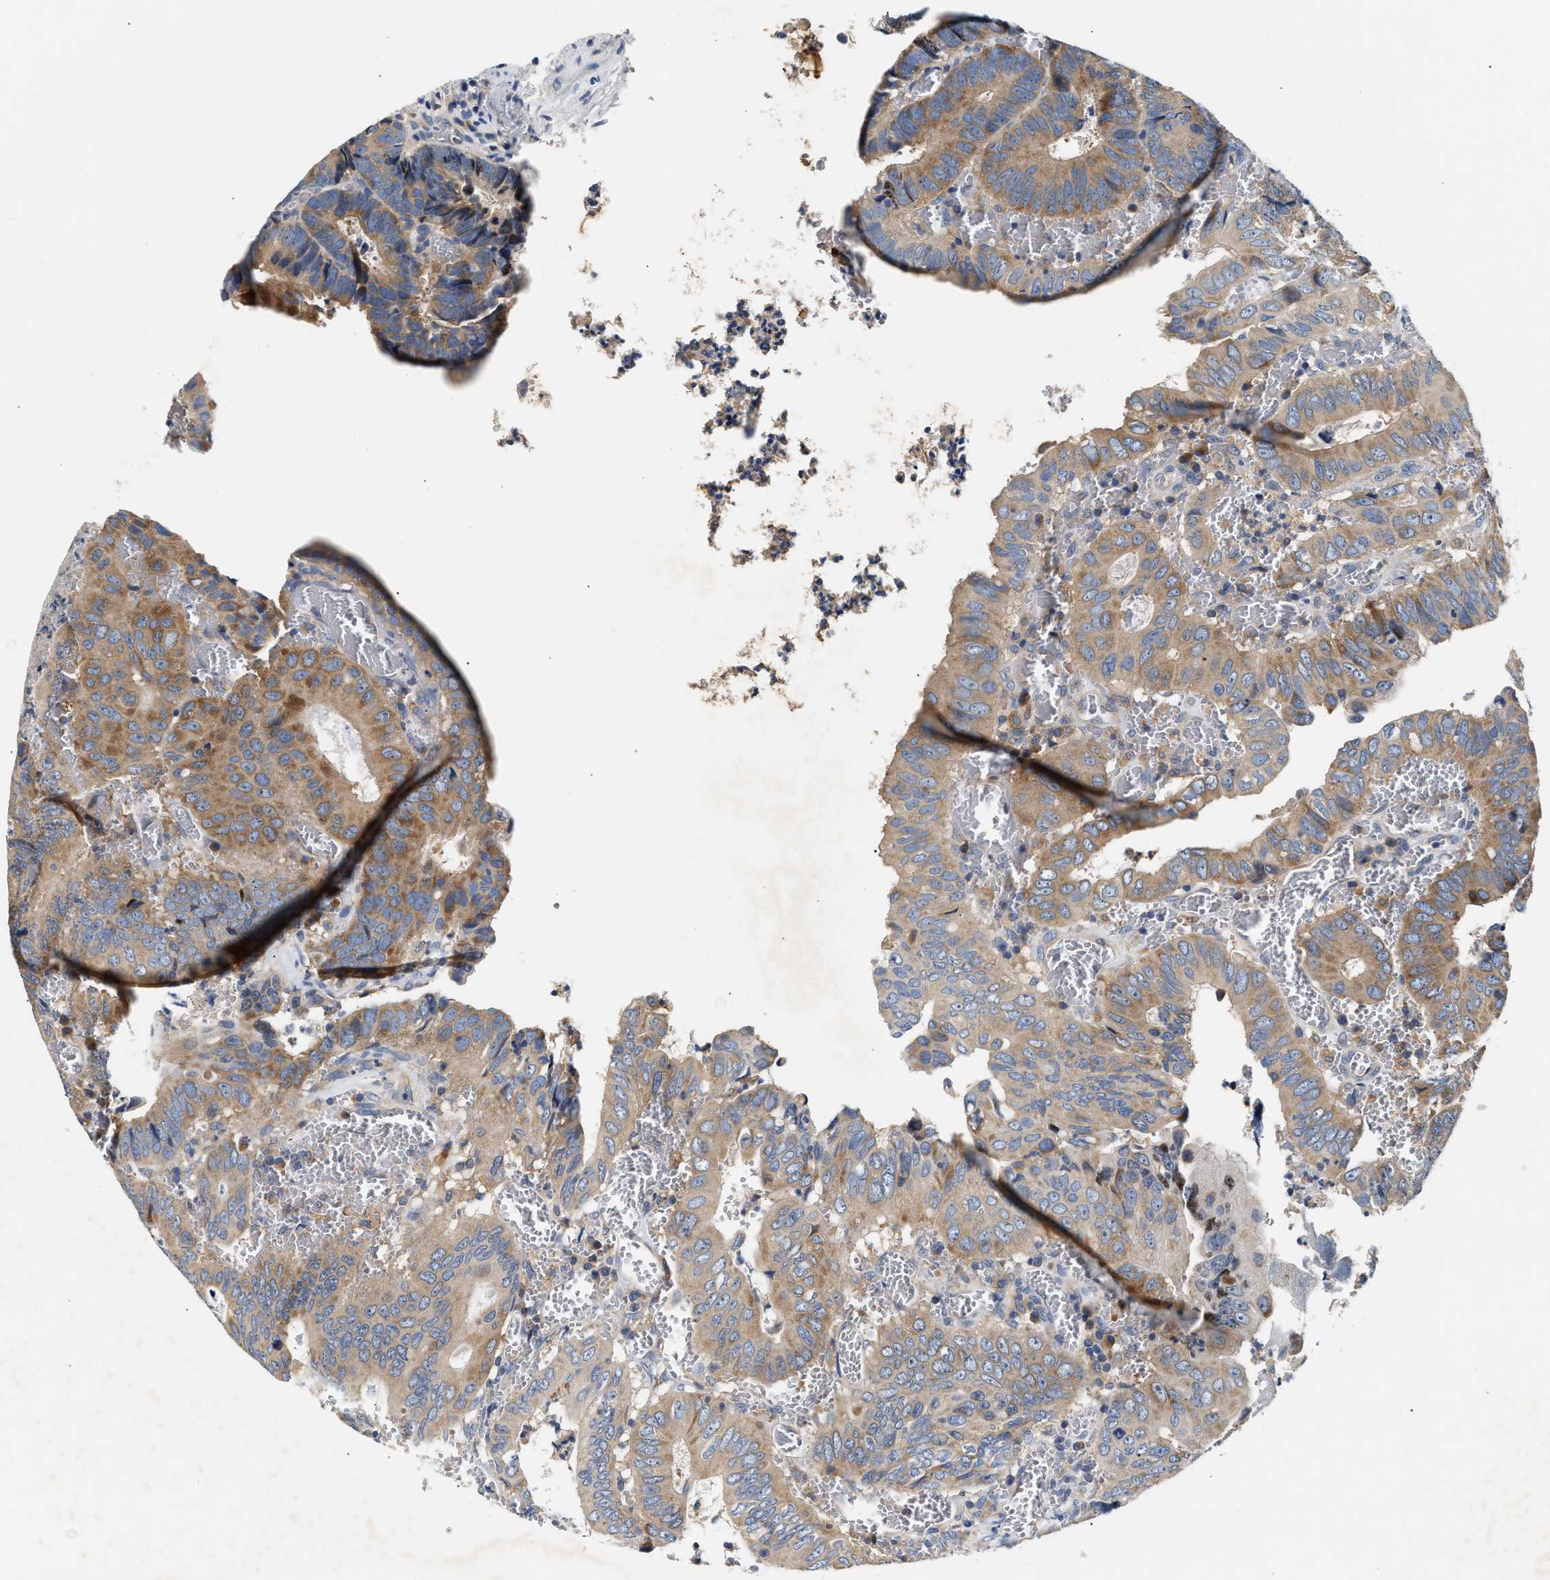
{"staining": {"intensity": "moderate", "quantity": "25%-75%", "location": "cytoplasmic/membranous"}, "tissue": "colorectal cancer", "cell_type": "Tumor cells", "image_type": "cancer", "snomed": [{"axis": "morphology", "description": "Inflammation, NOS"}, {"axis": "morphology", "description": "Adenocarcinoma, NOS"}, {"axis": "topography", "description": "Colon"}], "caption": "Immunohistochemical staining of human colorectal cancer (adenocarcinoma) shows moderate cytoplasmic/membranous protein staining in approximately 25%-75% of tumor cells.", "gene": "FAM185A", "patient": {"sex": "male", "age": 72}}